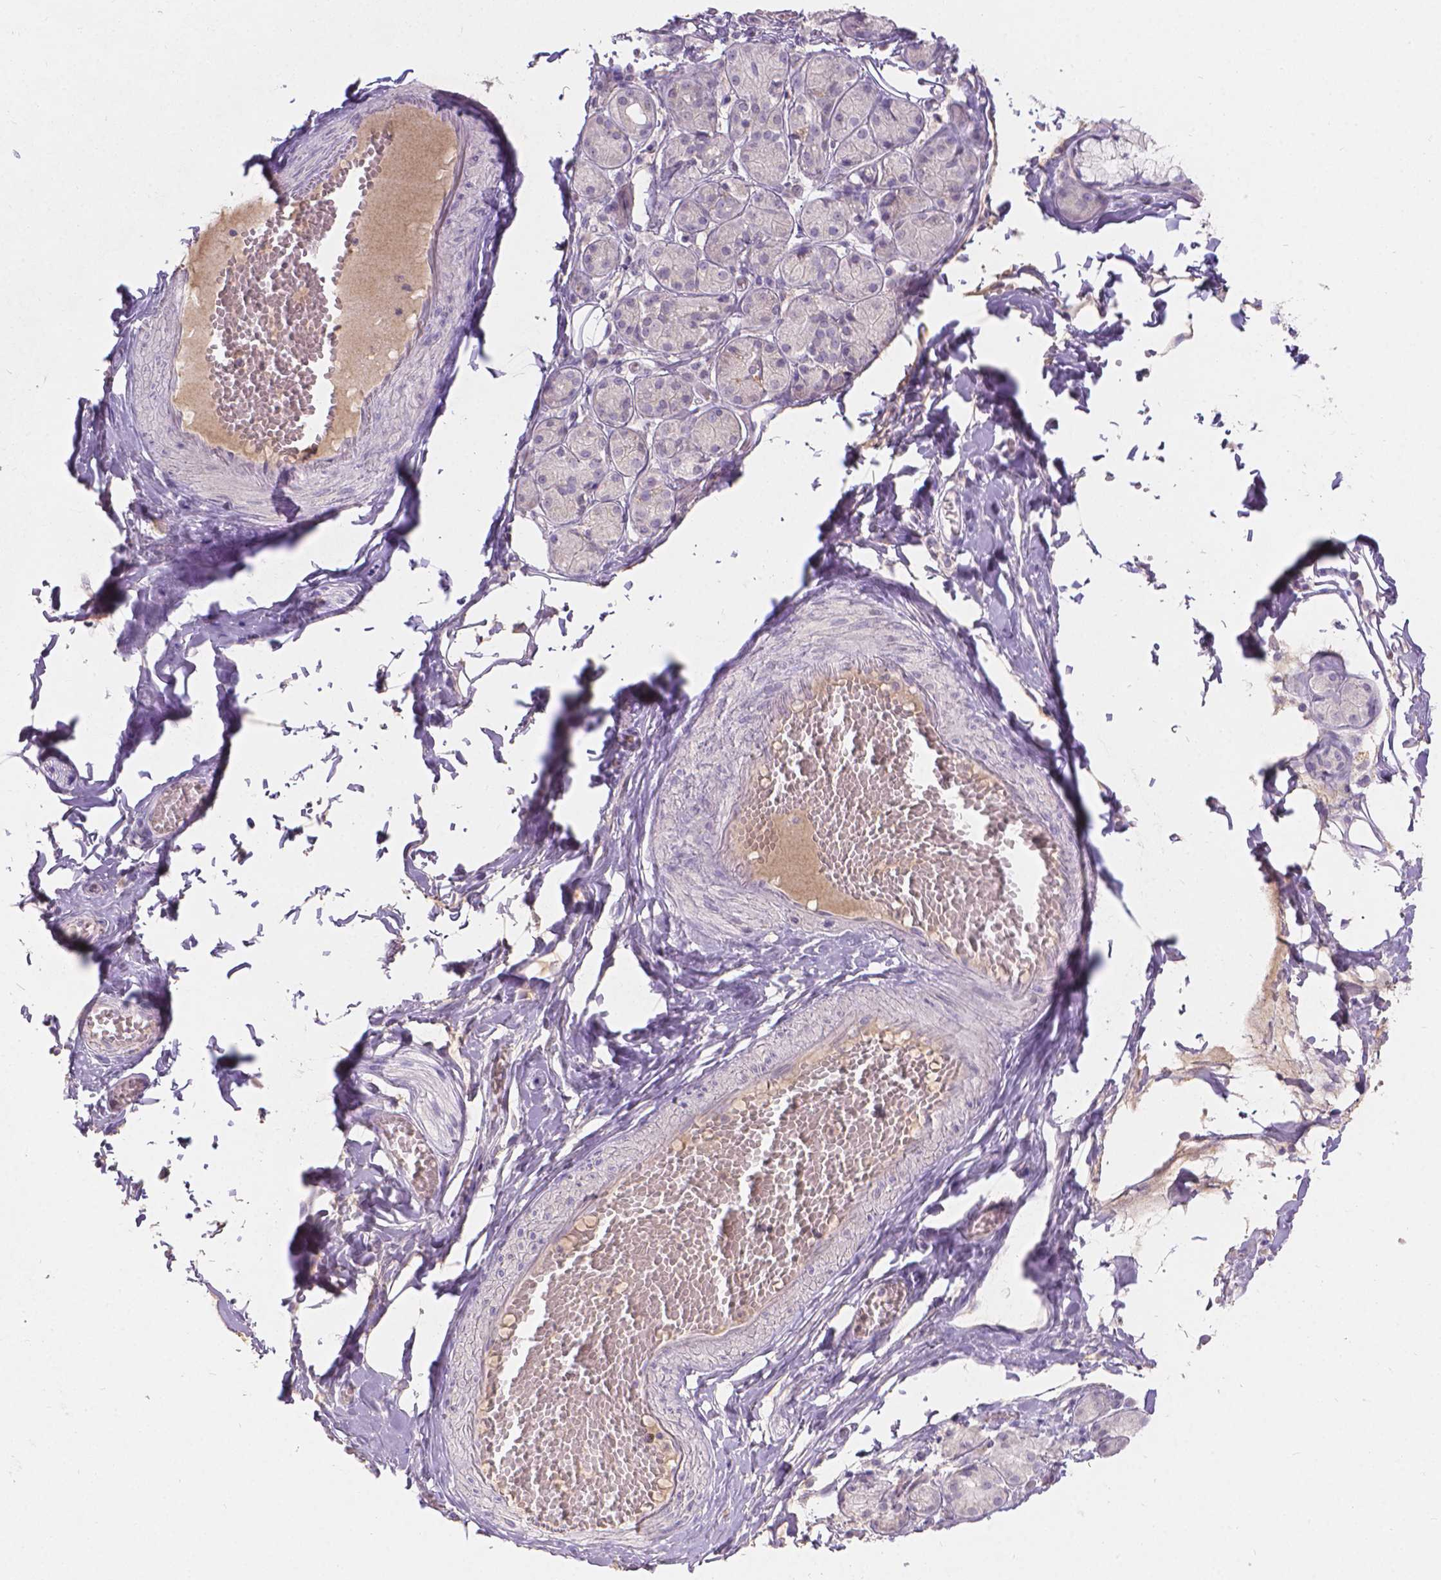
{"staining": {"intensity": "negative", "quantity": "none", "location": "none"}, "tissue": "salivary gland", "cell_type": "Glandular cells", "image_type": "normal", "snomed": [{"axis": "morphology", "description": "Normal tissue, NOS"}, {"axis": "topography", "description": "Salivary gland"}, {"axis": "topography", "description": "Peripheral nerve tissue"}], "caption": "Micrograph shows no significant protein positivity in glandular cells of unremarkable salivary gland.", "gene": "DCAF4L1", "patient": {"sex": "male", "age": 71}}